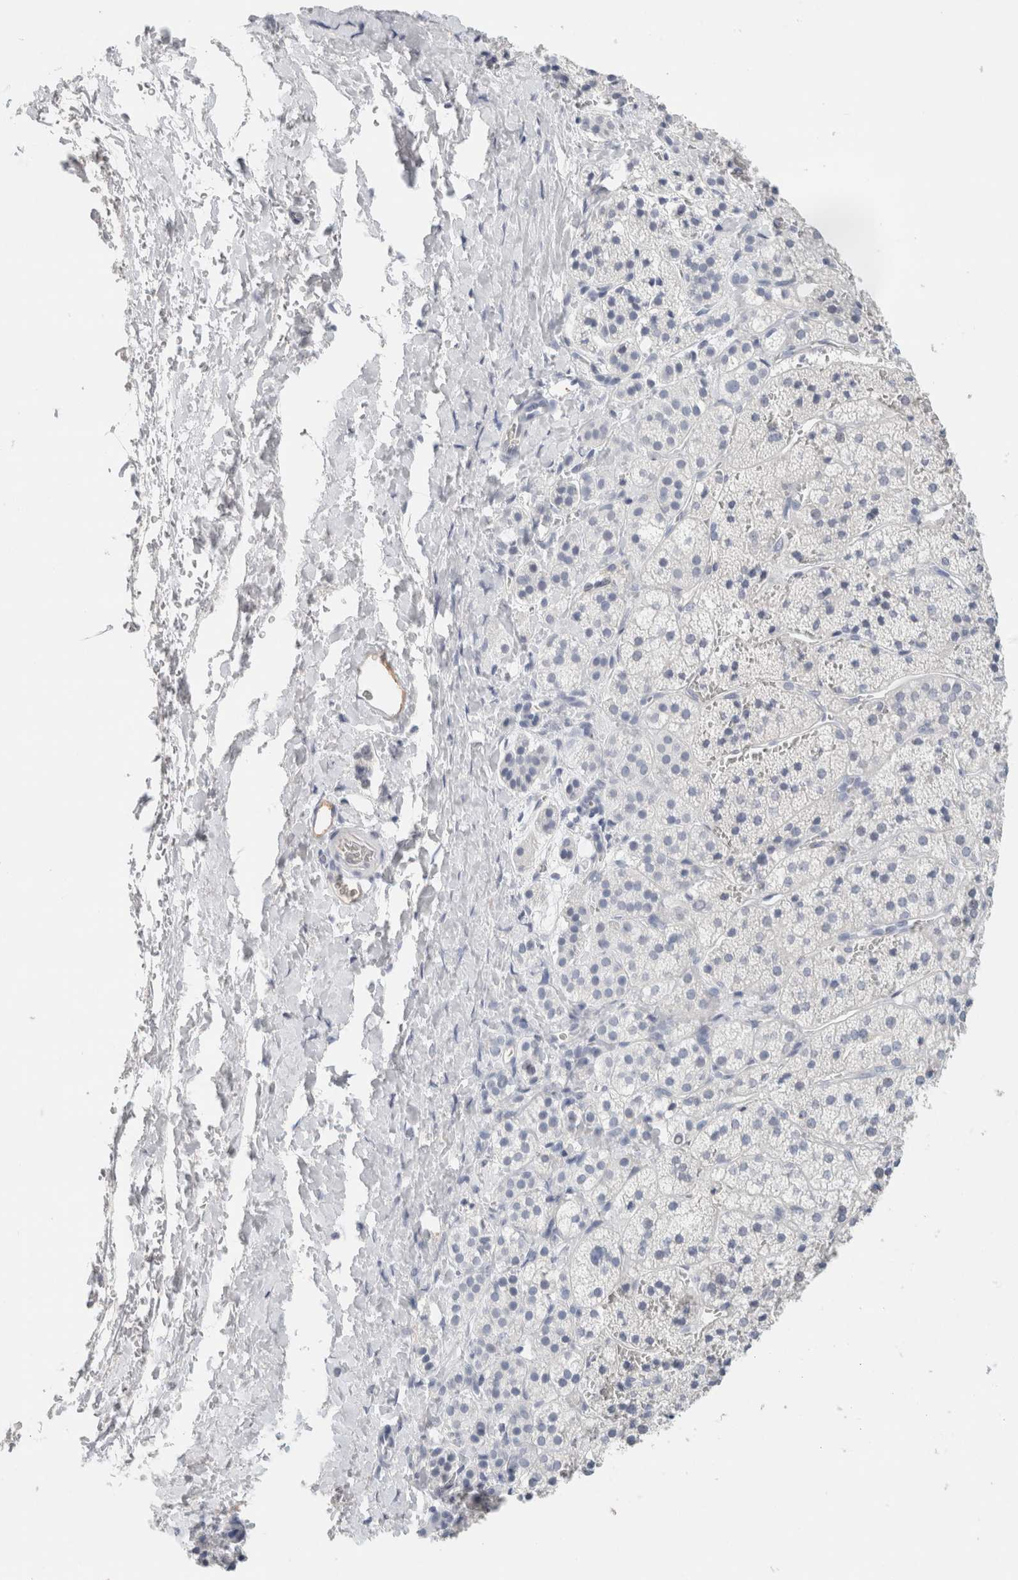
{"staining": {"intensity": "negative", "quantity": "none", "location": "none"}, "tissue": "adrenal gland", "cell_type": "Glandular cells", "image_type": "normal", "snomed": [{"axis": "morphology", "description": "Normal tissue, NOS"}, {"axis": "topography", "description": "Adrenal gland"}], "caption": "Immunohistochemistry (IHC) of unremarkable human adrenal gland shows no expression in glandular cells.", "gene": "IL6", "patient": {"sex": "female", "age": 44}}